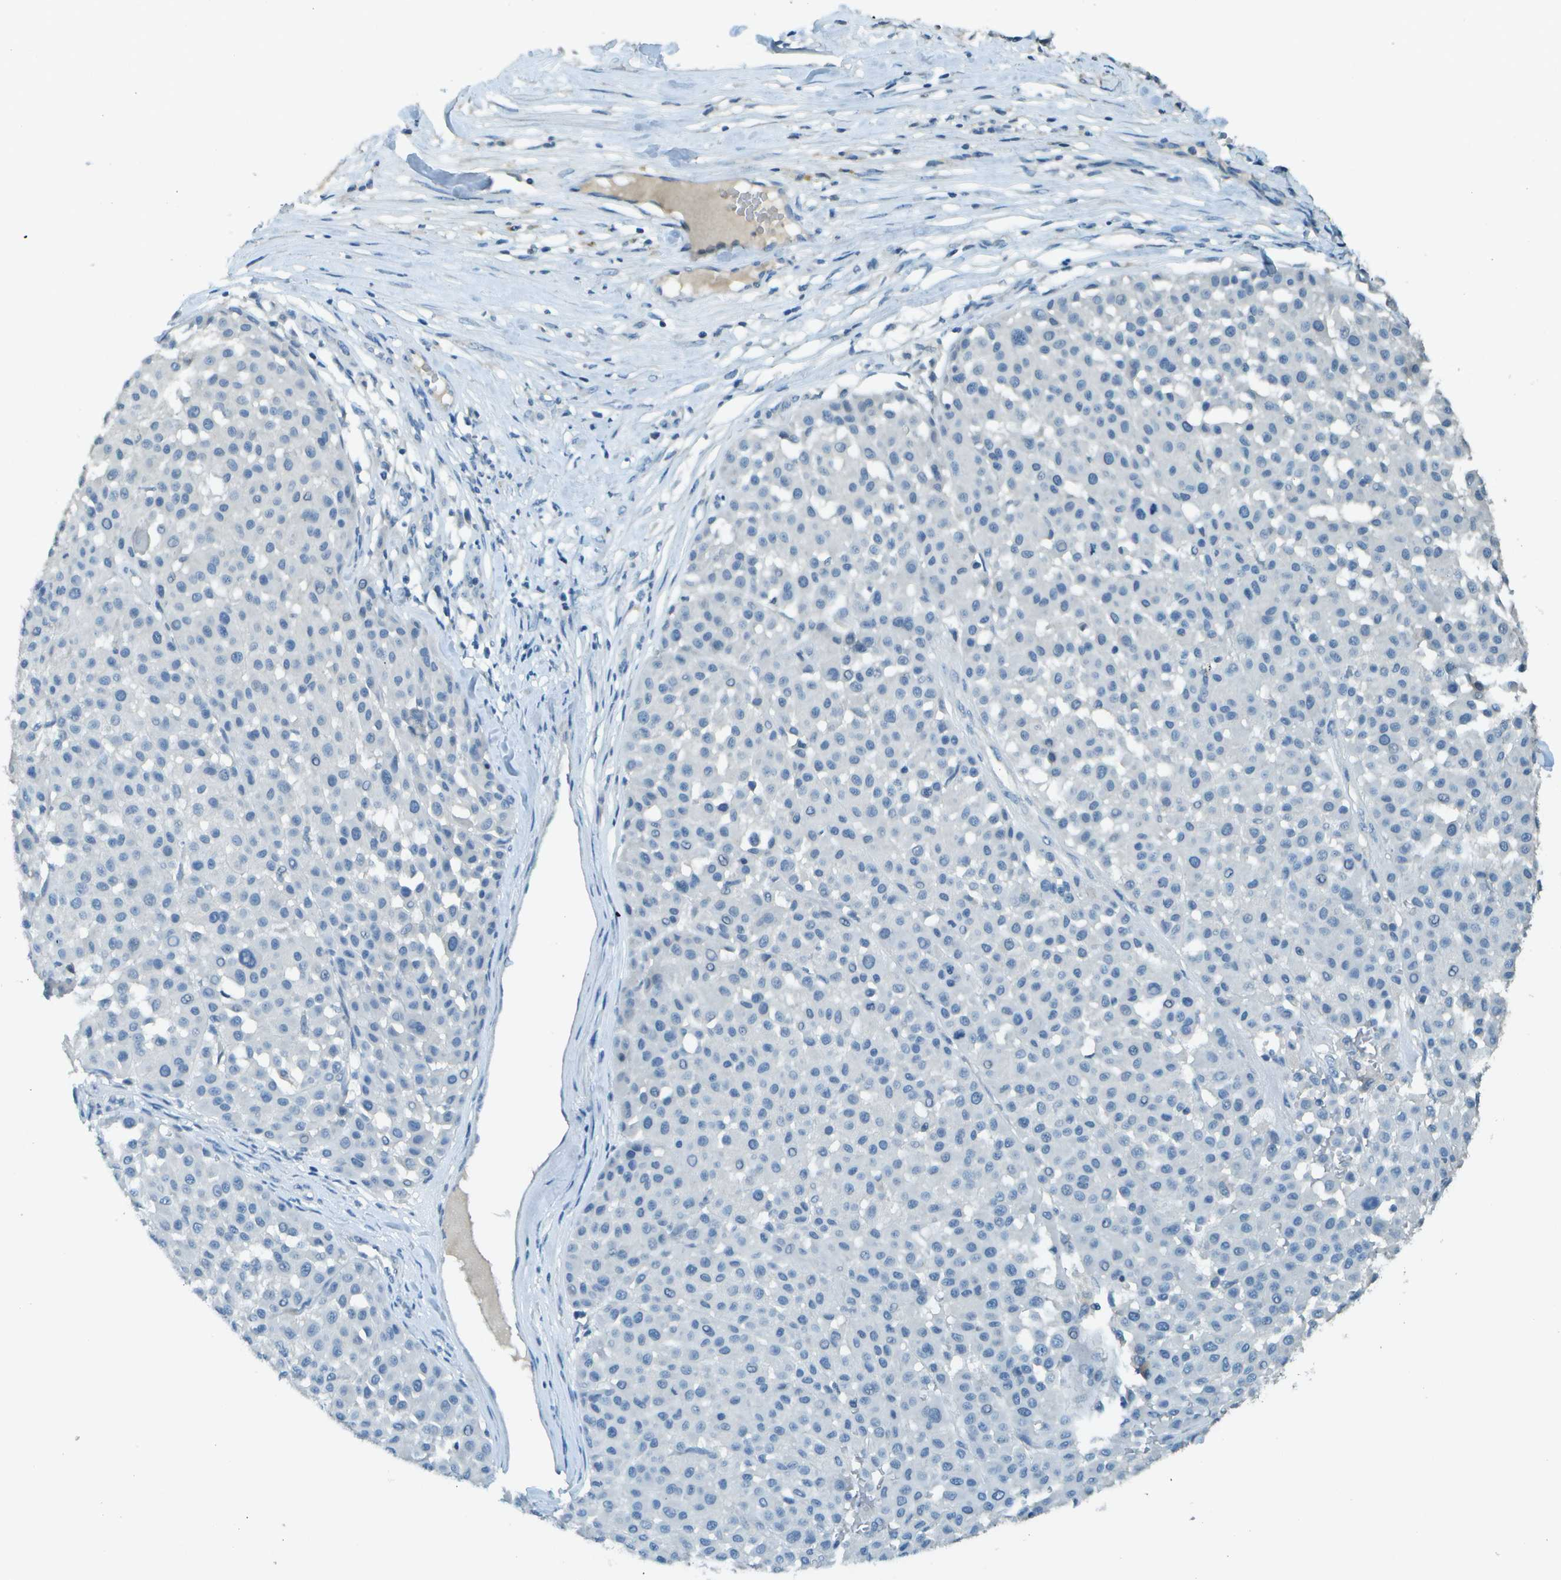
{"staining": {"intensity": "negative", "quantity": "none", "location": "none"}, "tissue": "melanoma", "cell_type": "Tumor cells", "image_type": "cancer", "snomed": [{"axis": "morphology", "description": "Malignant melanoma, Metastatic site"}, {"axis": "topography", "description": "Soft tissue"}], "caption": "Tumor cells are negative for brown protein staining in malignant melanoma (metastatic site).", "gene": "LGI2", "patient": {"sex": "male", "age": 41}}